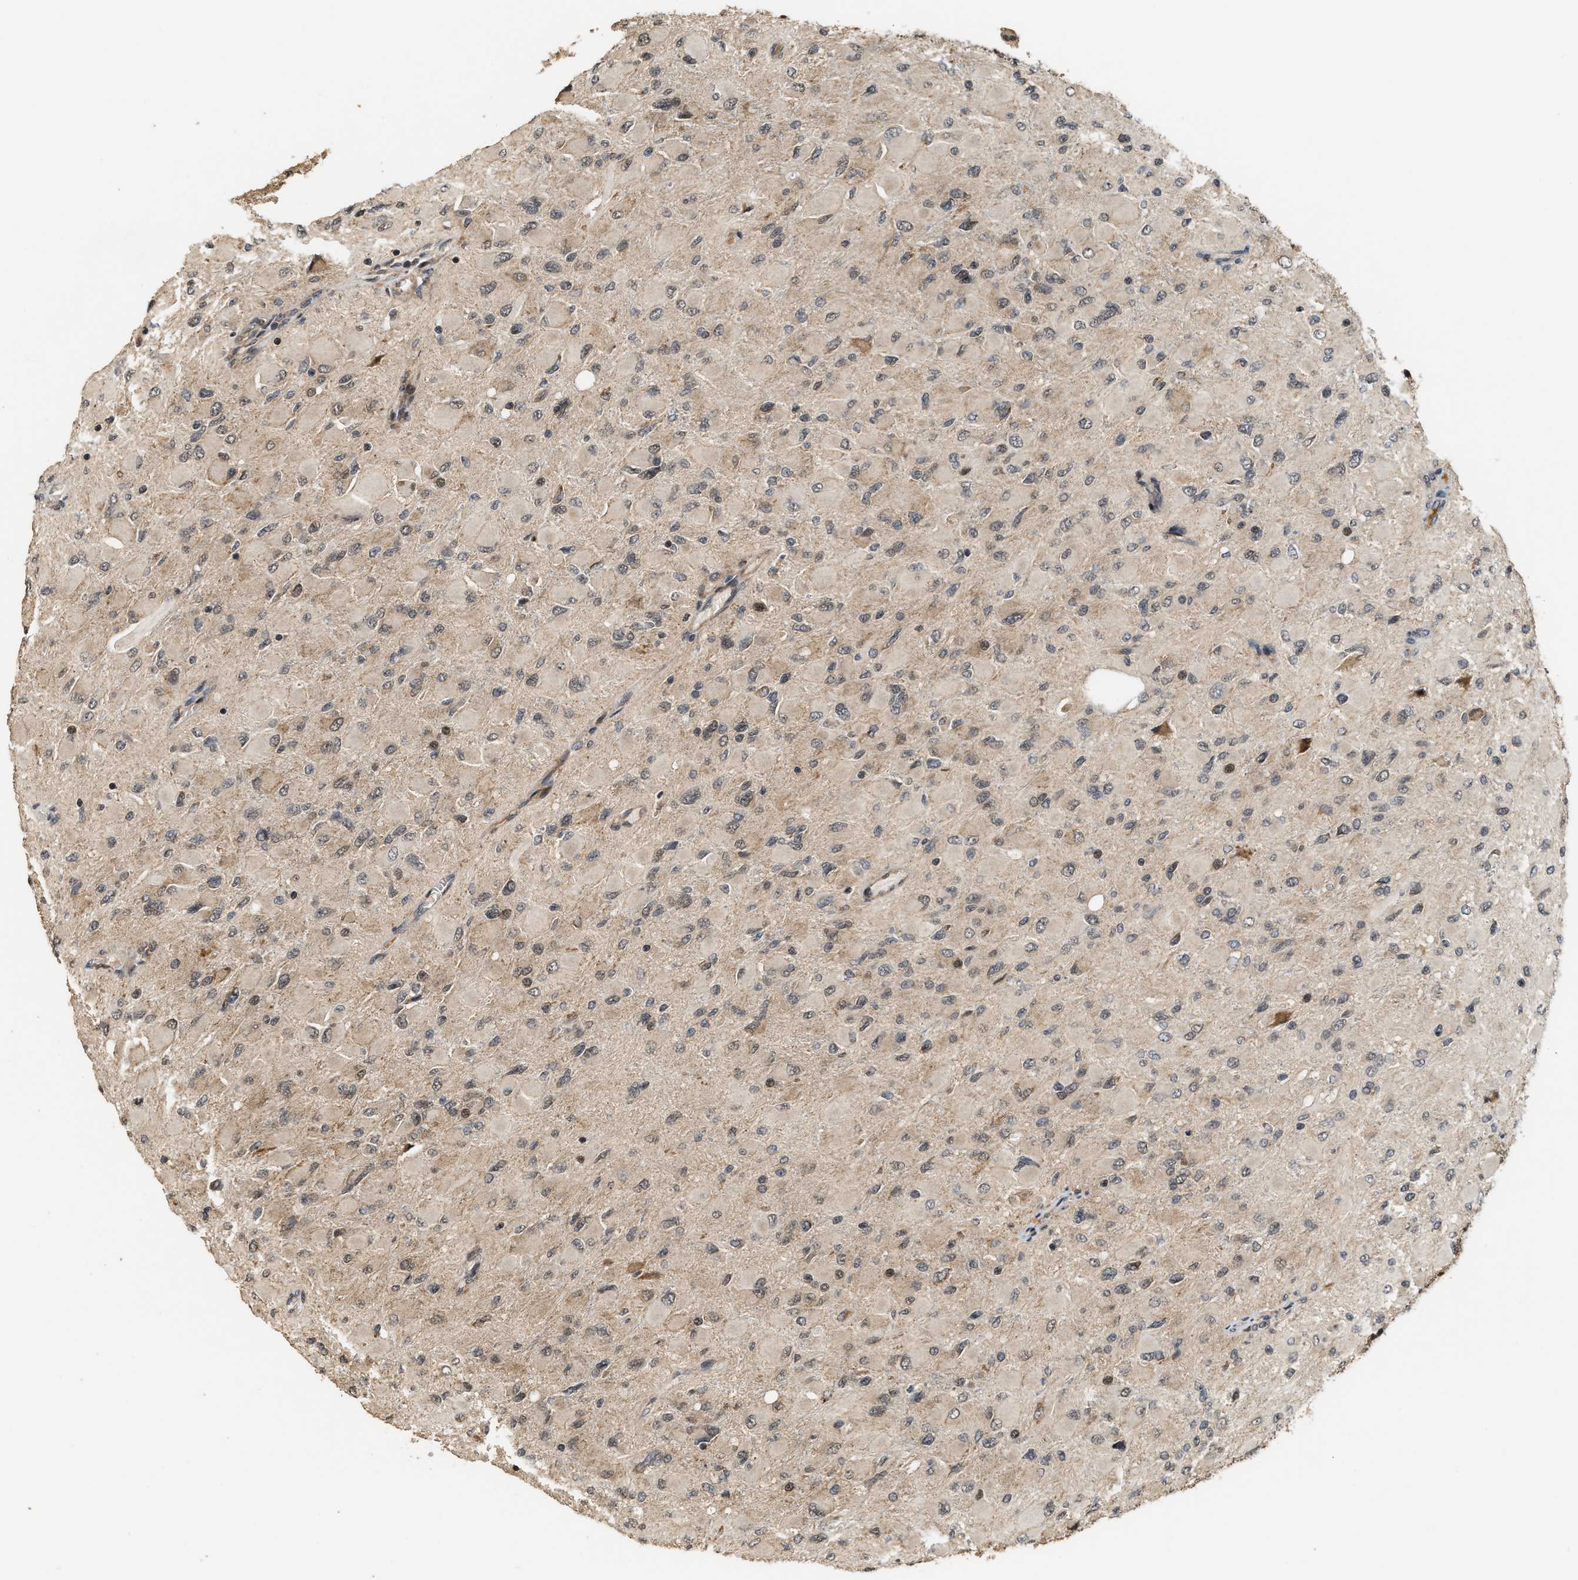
{"staining": {"intensity": "weak", "quantity": "<25%", "location": "nuclear"}, "tissue": "glioma", "cell_type": "Tumor cells", "image_type": "cancer", "snomed": [{"axis": "morphology", "description": "Glioma, malignant, High grade"}, {"axis": "topography", "description": "Cerebral cortex"}], "caption": "Immunohistochemistry (IHC) micrograph of neoplastic tissue: glioma stained with DAB reveals no significant protein staining in tumor cells.", "gene": "ELP2", "patient": {"sex": "female", "age": 36}}